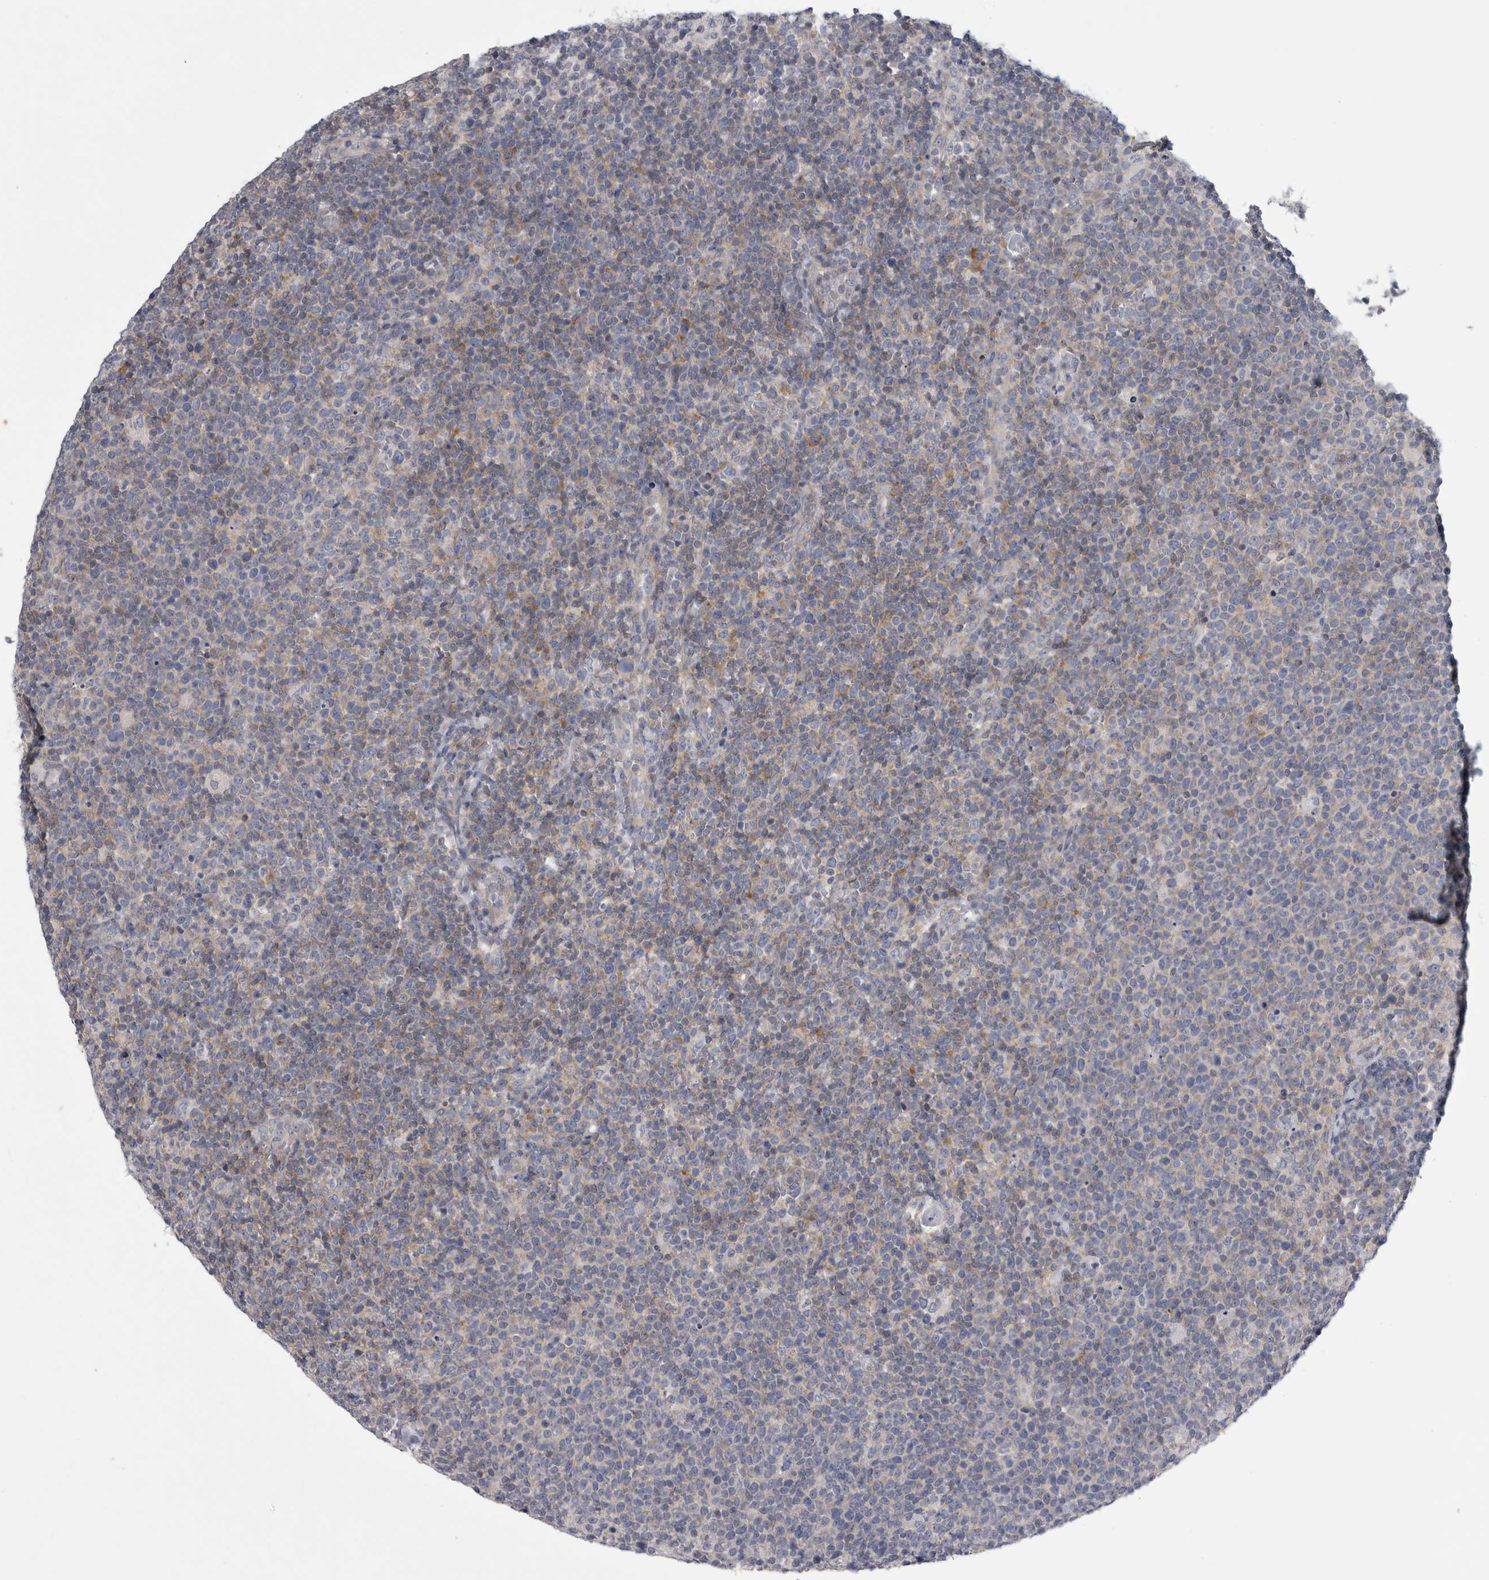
{"staining": {"intensity": "weak", "quantity": "25%-75%", "location": "cytoplasmic/membranous"}, "tissue": "lymphoma", "cell_type": "Tumor cells", "image_type": "cancer", "snomed": [{"axis": "morphology", "description": "Malignant lymphoma, non-Hodgkin's type, High grade"}, {"axis": "topography", "description": "Lymph node"}], "caption": "High-grade malignant lymphoma, non-Hodgkin's type stained with DAB (3,3'-diaminobenzidine) immunohistochemistry (IHC) demonstrates low levels of weak cytoplasmic/membranous staining in approximately 25%-75% of tumor cells.", "gene": "PRRC2C", "patient": {"sex": "male", "age": 61}}